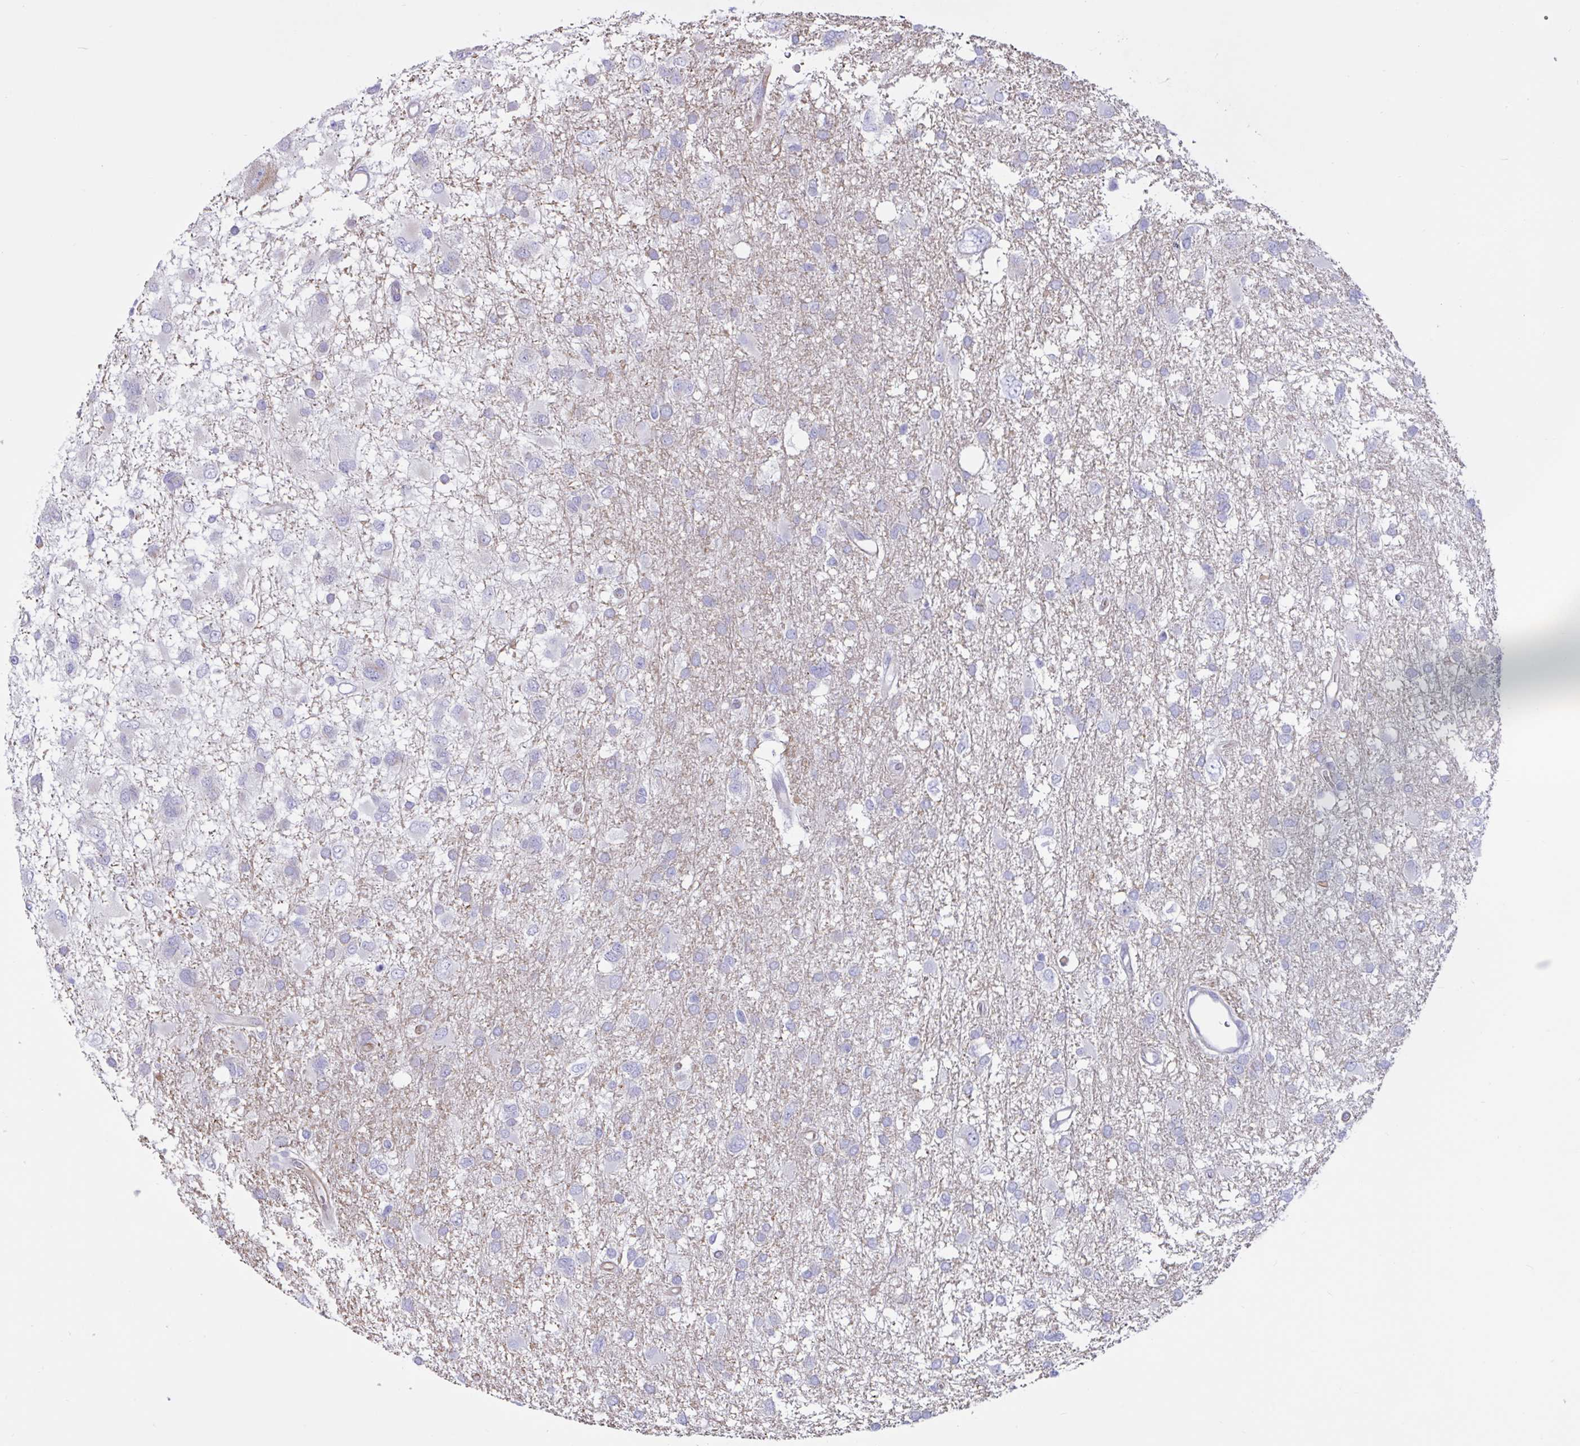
{"staining": {"intensity": "negative", "quantity": "none", "location": "none"}, "tissue": "glioma", "cell_type": "Tumor cells", "image_type": "cancer", "snomed": [{"axis": "morphology", "description": "Glioma, malignant, High grade"}, {"axis": "topography", "description": "Brain"}], "caption": "Immunohistochemistry image of neoplastic tissue: high-grade glioma (malignant) stained with DAB exhibits no significant protein staining in tumor cells.", "gene": "RPL22L1", "patient": {"sex": "male", "age": 61}}